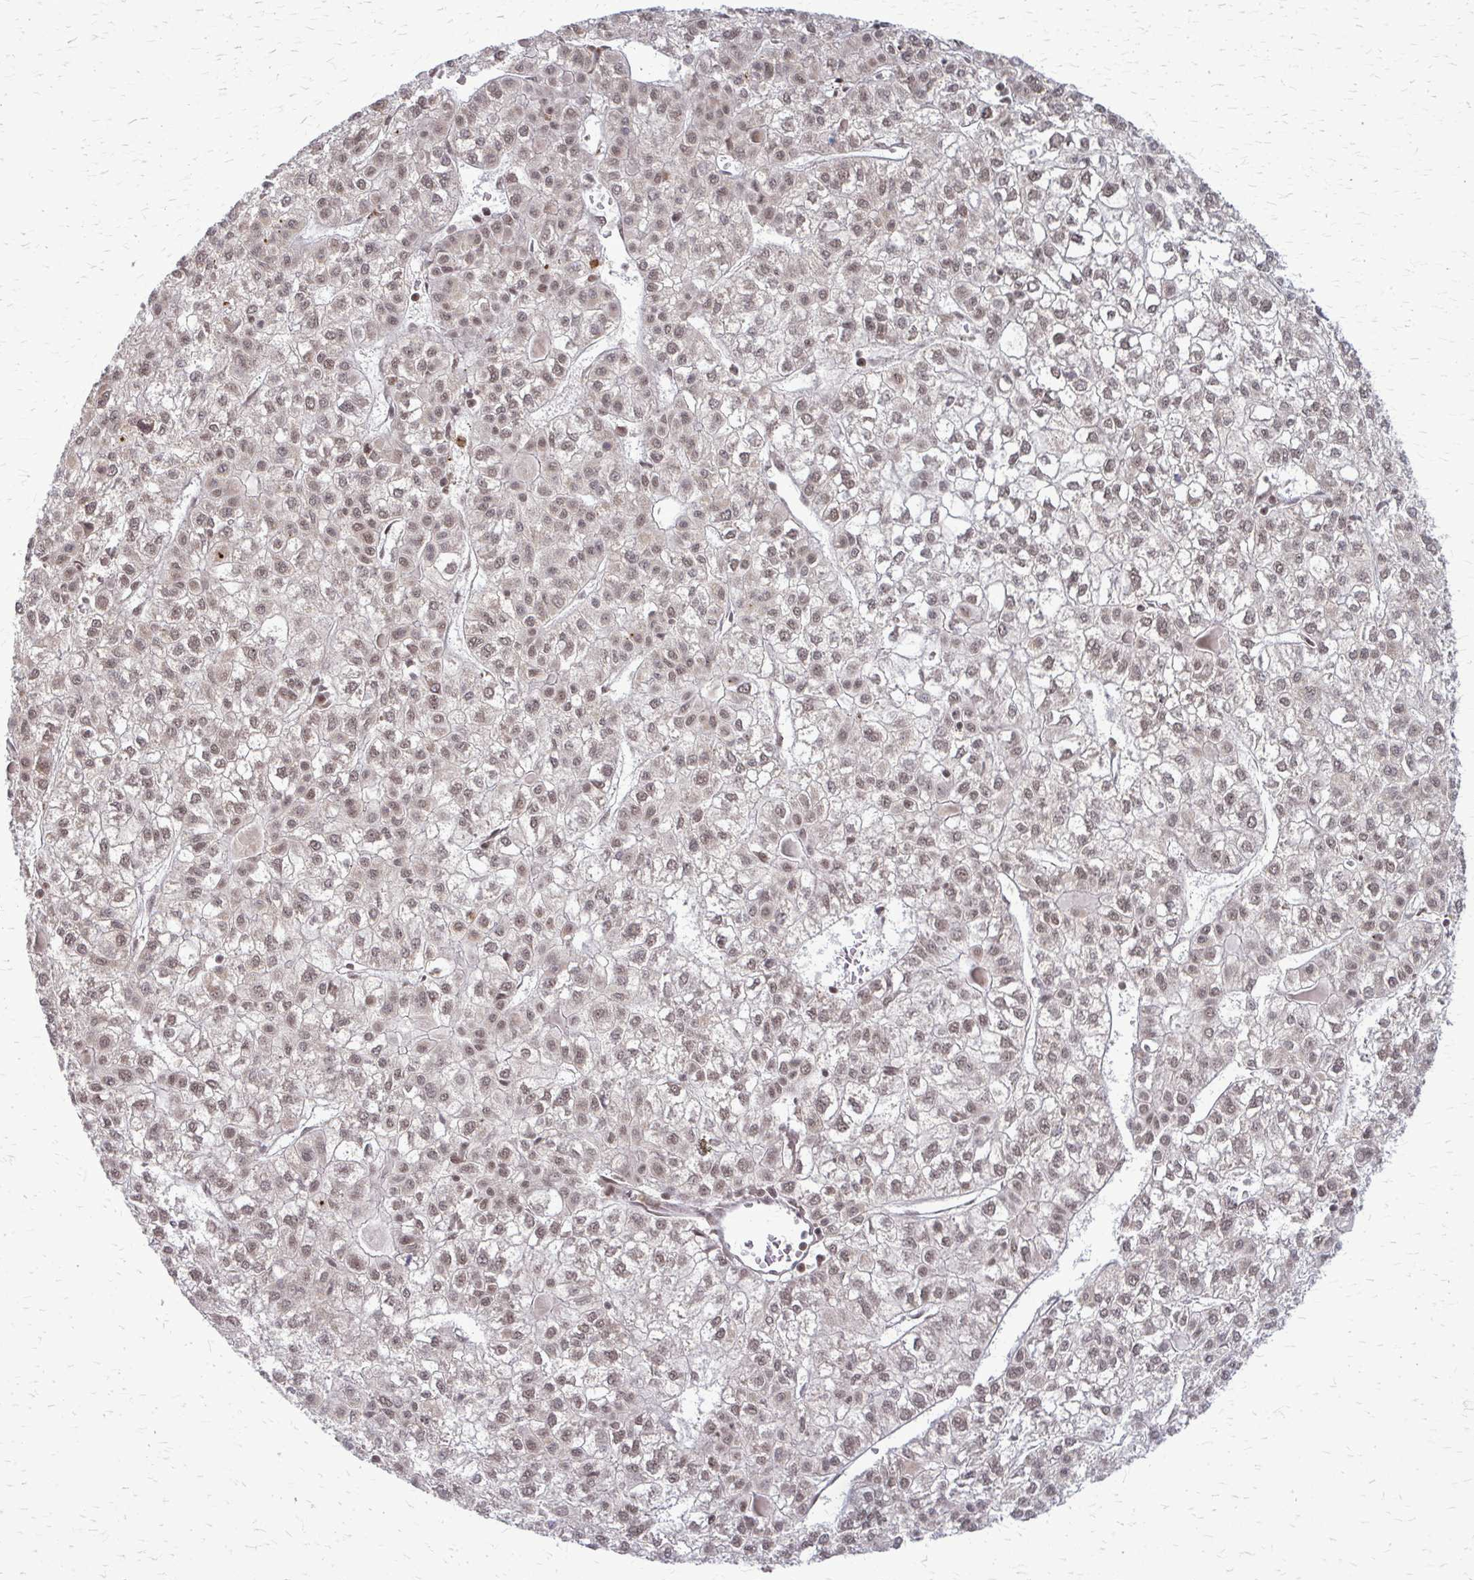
{"staining": {"intensity": "moderate", "quantity": "25%-75%", "location": "nuclear"}, "tissue": "liver cancer", "cell_type": "Tumor cells", "image_type": "cancer", "snomed": [{"axis": "morphology", "description": "Carcinoma, Hepatocellular, NOS"}, {"axis": "topography", "description": "Liver"}], "caption": "A micrograph of human liver hepatocellular carcinoma stained for a protein reveals moderate nuclear brown staining in tumor cells. (Brightfield microscopy of DAB IHC at high magnification).", "gene": "HDAC3", "patient": {"sex": "female", "age": 43}}